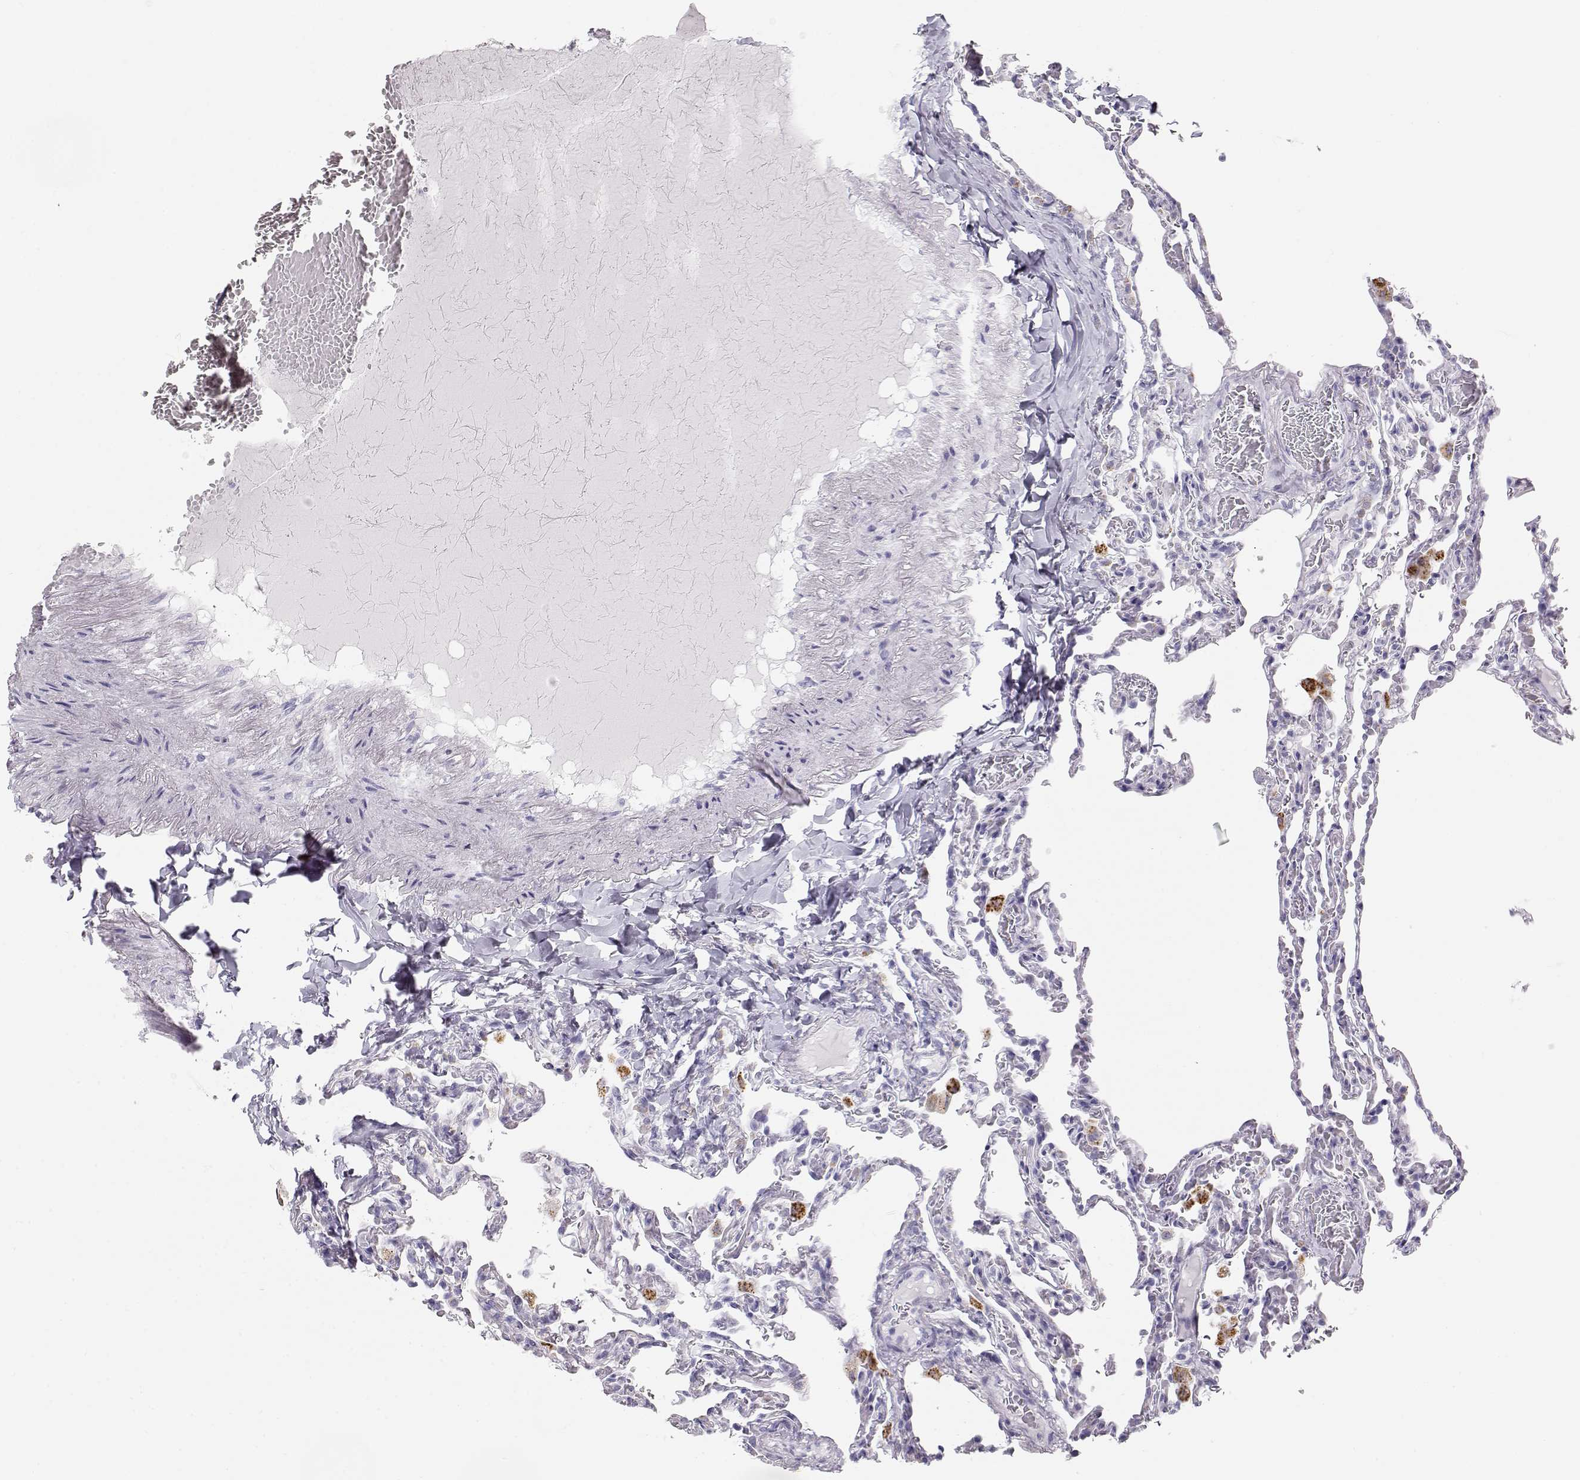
{"staining": {"intensity": "negative", "quantity": "none", "location": "none"}, "tissue": "lung", "cell_type": "Alveolar cells", "image_type": "normal", "snomed": [{"axis": "morphology", "description": "Normal tissue, NOS"}, {"axis": "topography", "description": "Lung"}], "caption": "This is a photomicrograph of immunohistochemistry staining of benign lung, which shows no positivity in alveolar cells.", "gene": "TKTL1", "patient": {"sex": "female", "age": 43}}